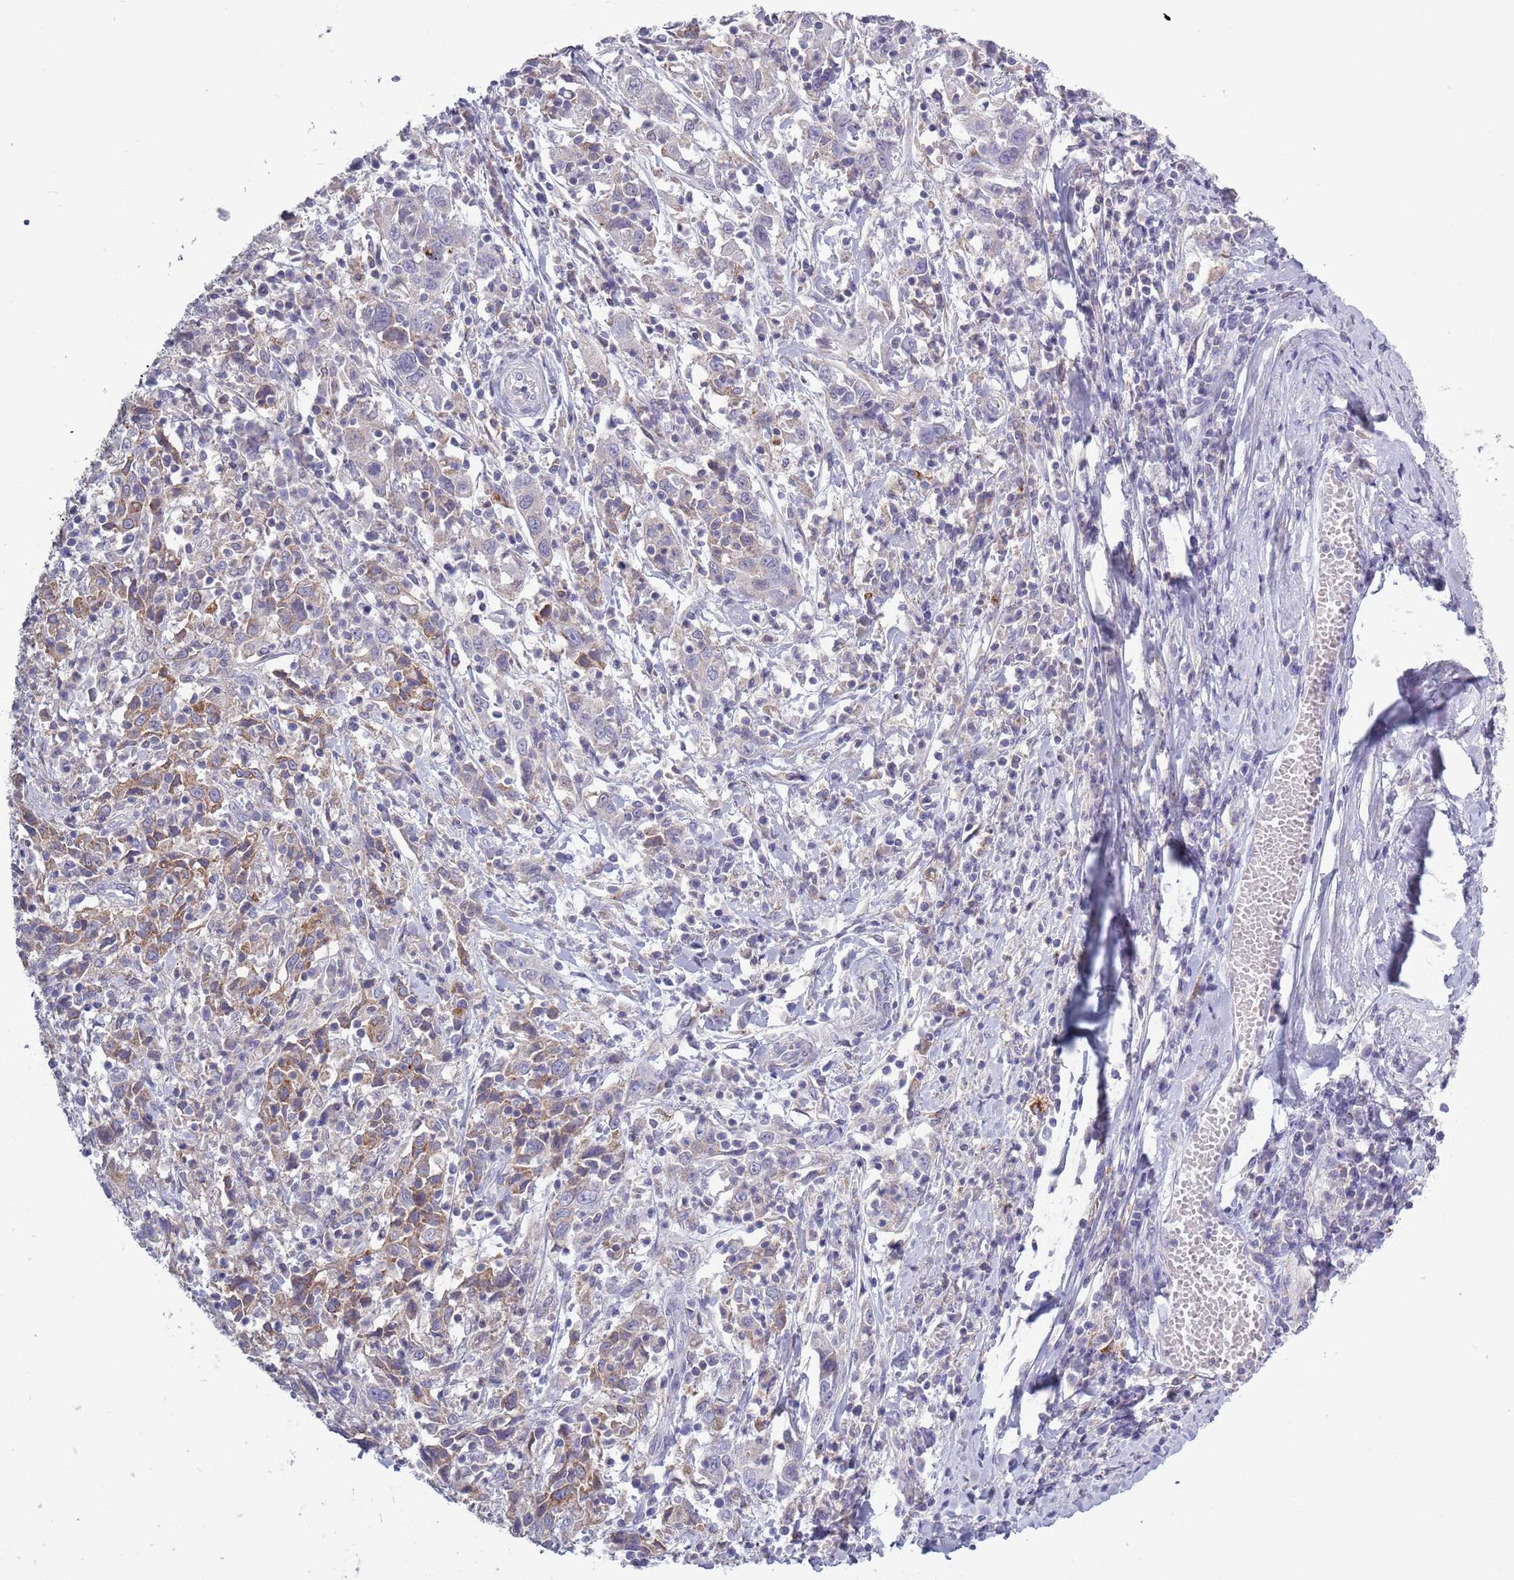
{"staining": {"intensity": "moderate", "quantity": "<25%", "location": "cytoplasmic/membranous"}, "tissue": "cervical cancer", "cell_type": "Tumor cells", "image_type": "cancer", "snomed": [{"axis": "morphology", "description": "Squamous cell carcinoma, NOS"}, {"axis": "topography", "description": "Cervix"}], "caption": "This histopathology image reveals IHC staining of human cervical cancer (squamous cell carcinoma), with low moderate cytoplasmic/membranous expression in approximately <25% of tumor cells.", "gene": "ACSBG1", "patient": {"sex": "female", "age": 46}}